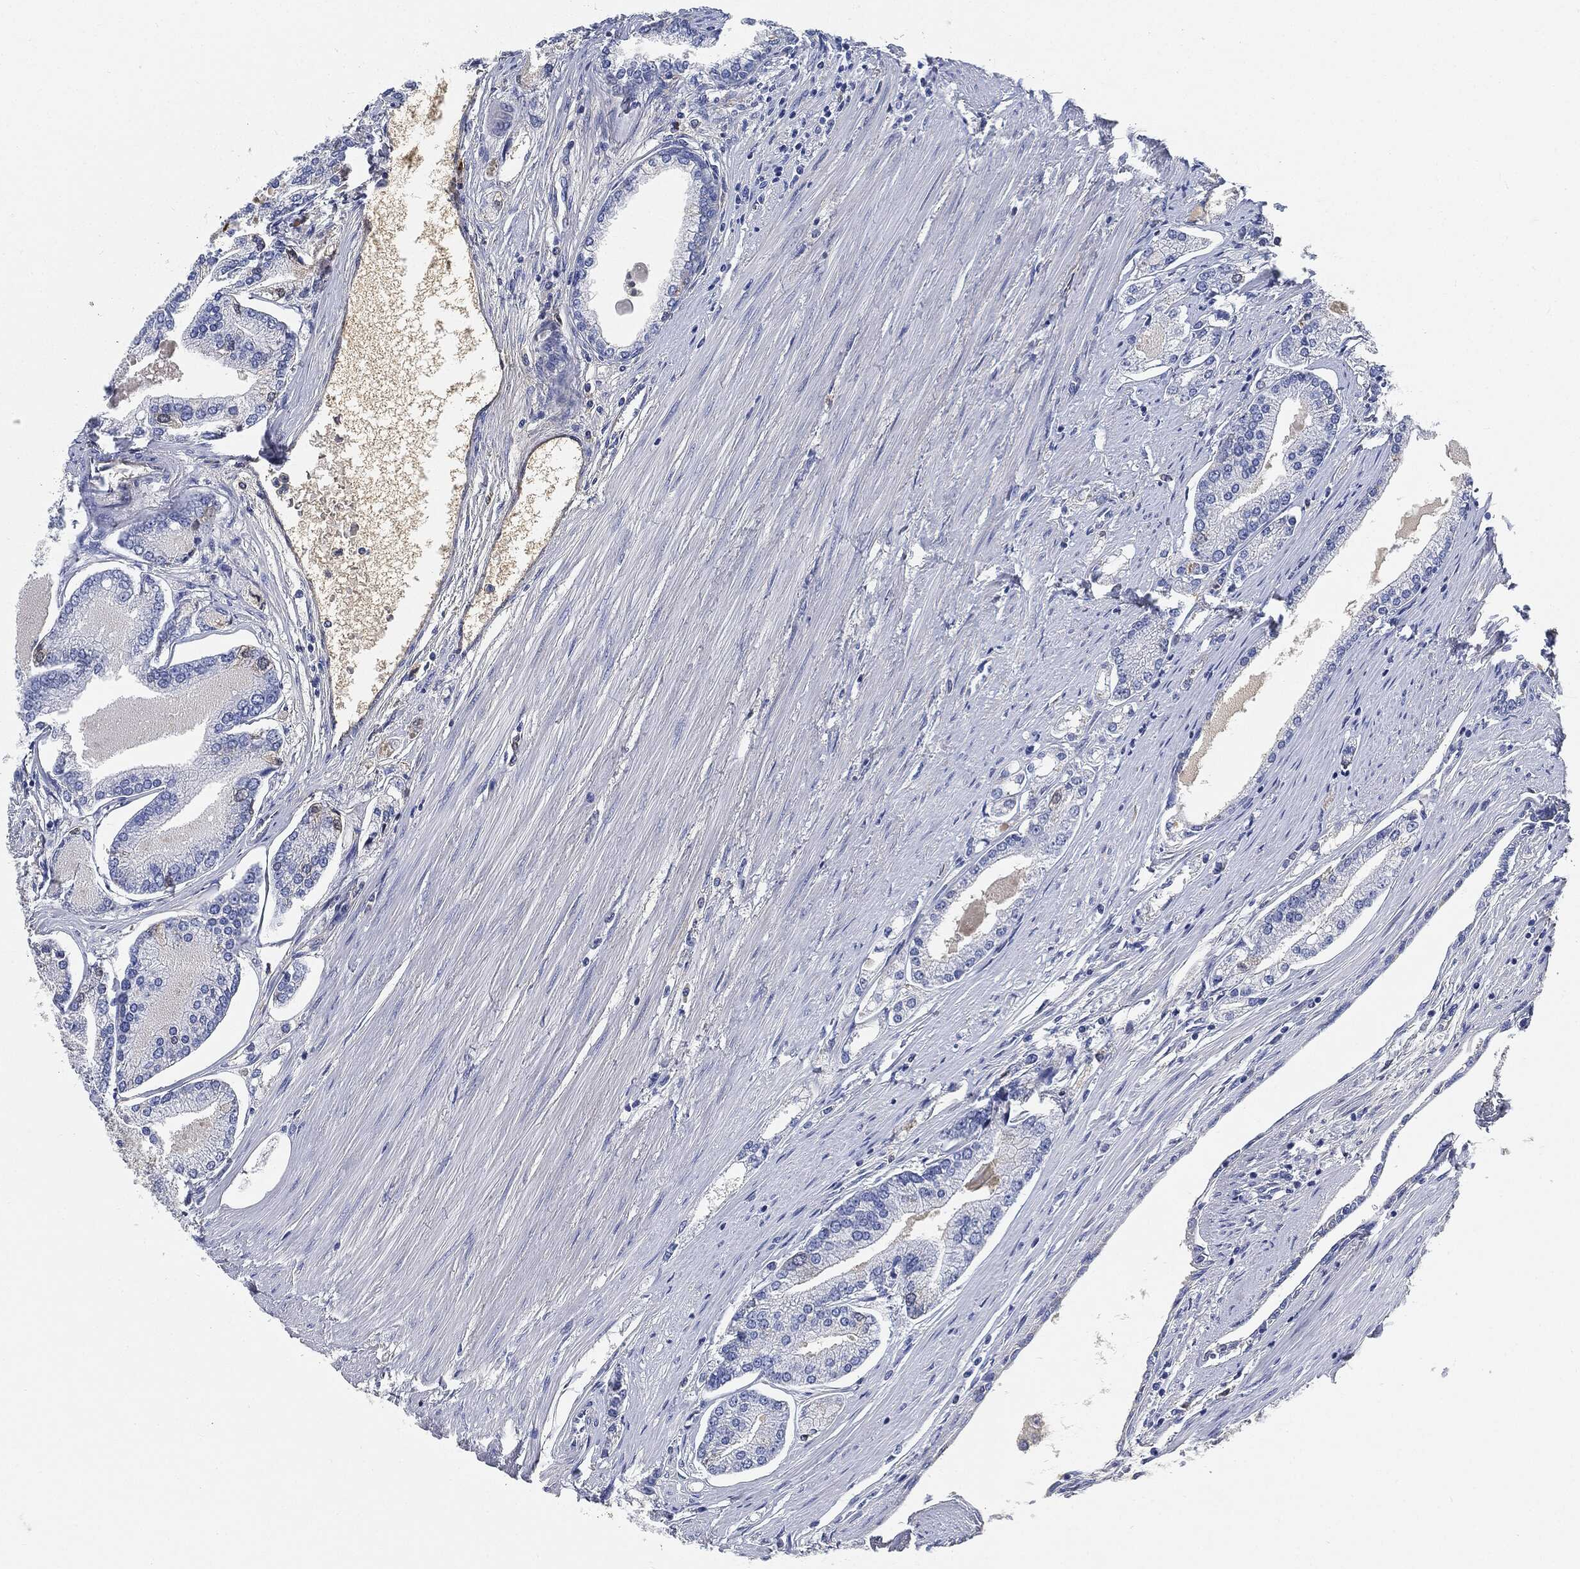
{"staining": {"intensity": "negative", "quantity": "none", "location": "none"}, "tissue": "prostate cancer", "cell_type": "Tumor cells", "image_type": "cancer", "snomed": [{"axis": "morphology", "description": "Adenocarcinoma, Low grade"}, {"axis": "topography", "description": "Prostate"}], "caption": "DAB immunohistochemical staining of prostate cancer displays no significant positivity in tumor cells. (Immunohistochemistry (ihc), brightfield microscopy, high magnification).", "gene": "IGLV6-57", "patient": {"sex": "male", "age": 72}}